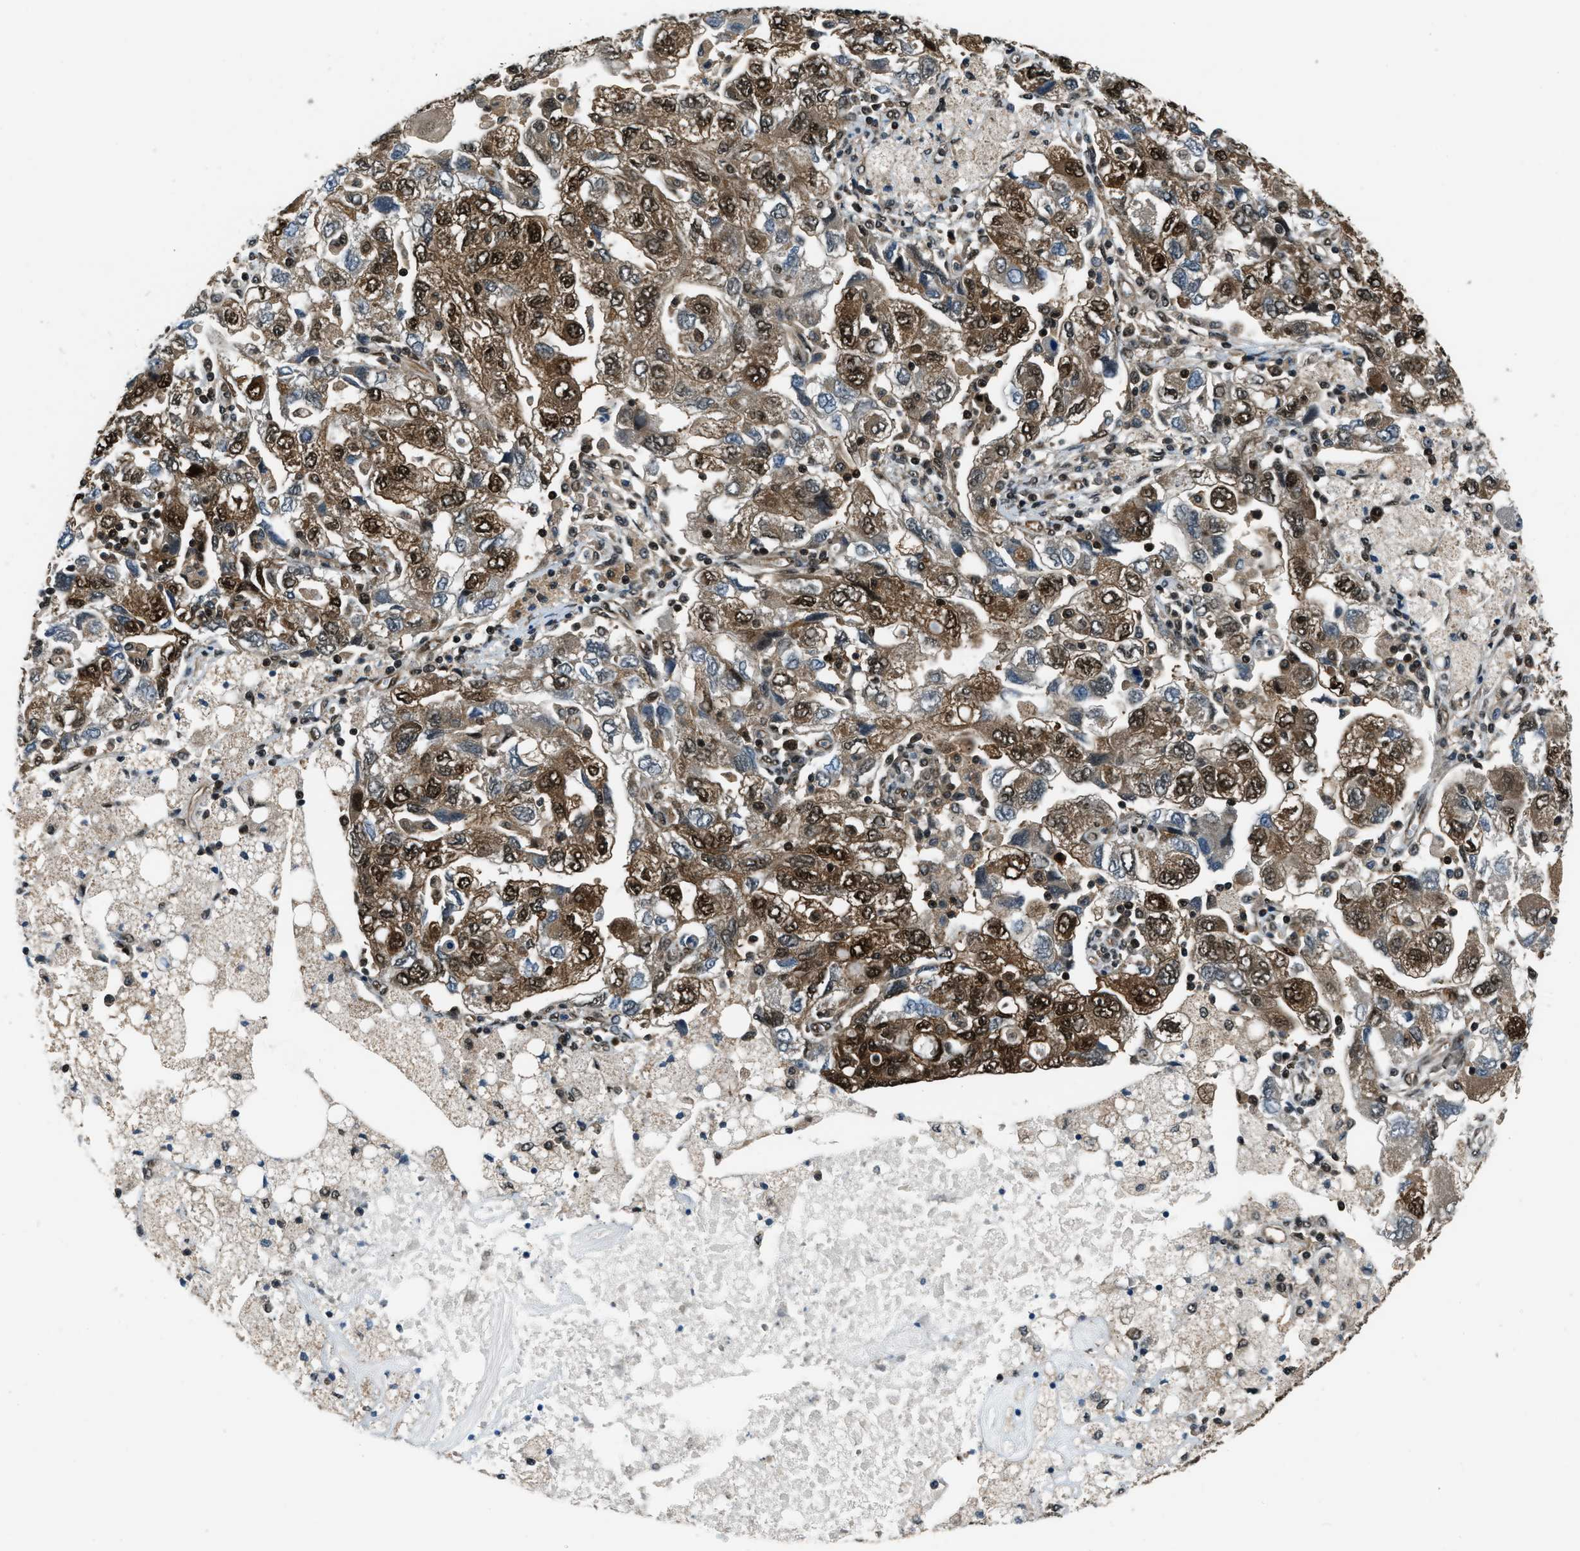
{"staining": {"intensity": "strong", "quantity": ">75%", "location": "cytoplasmic/membranous,nuclear"}, "tissue": "ovarian cancer", "cell_type": "Tumor cells", "image_type": "cancer", "snomed": [{"axis": "morphology", "description": "Carcinoma, NOS"}, {"axis": "morphology", "description": "Cystadenocarcinoma, serous, NOS"}, {"axis": "topography", "description": "Ovary"}], "caption": "This micrograph exhibits immunohistochemistry staining of ovarian cancer, with high strong cytoplasmic/membranous and nuclear expression in approximately >75% of tumor cells.", "gene": "NUDCD3", "patient": {"sex": "female", "age": 69}}